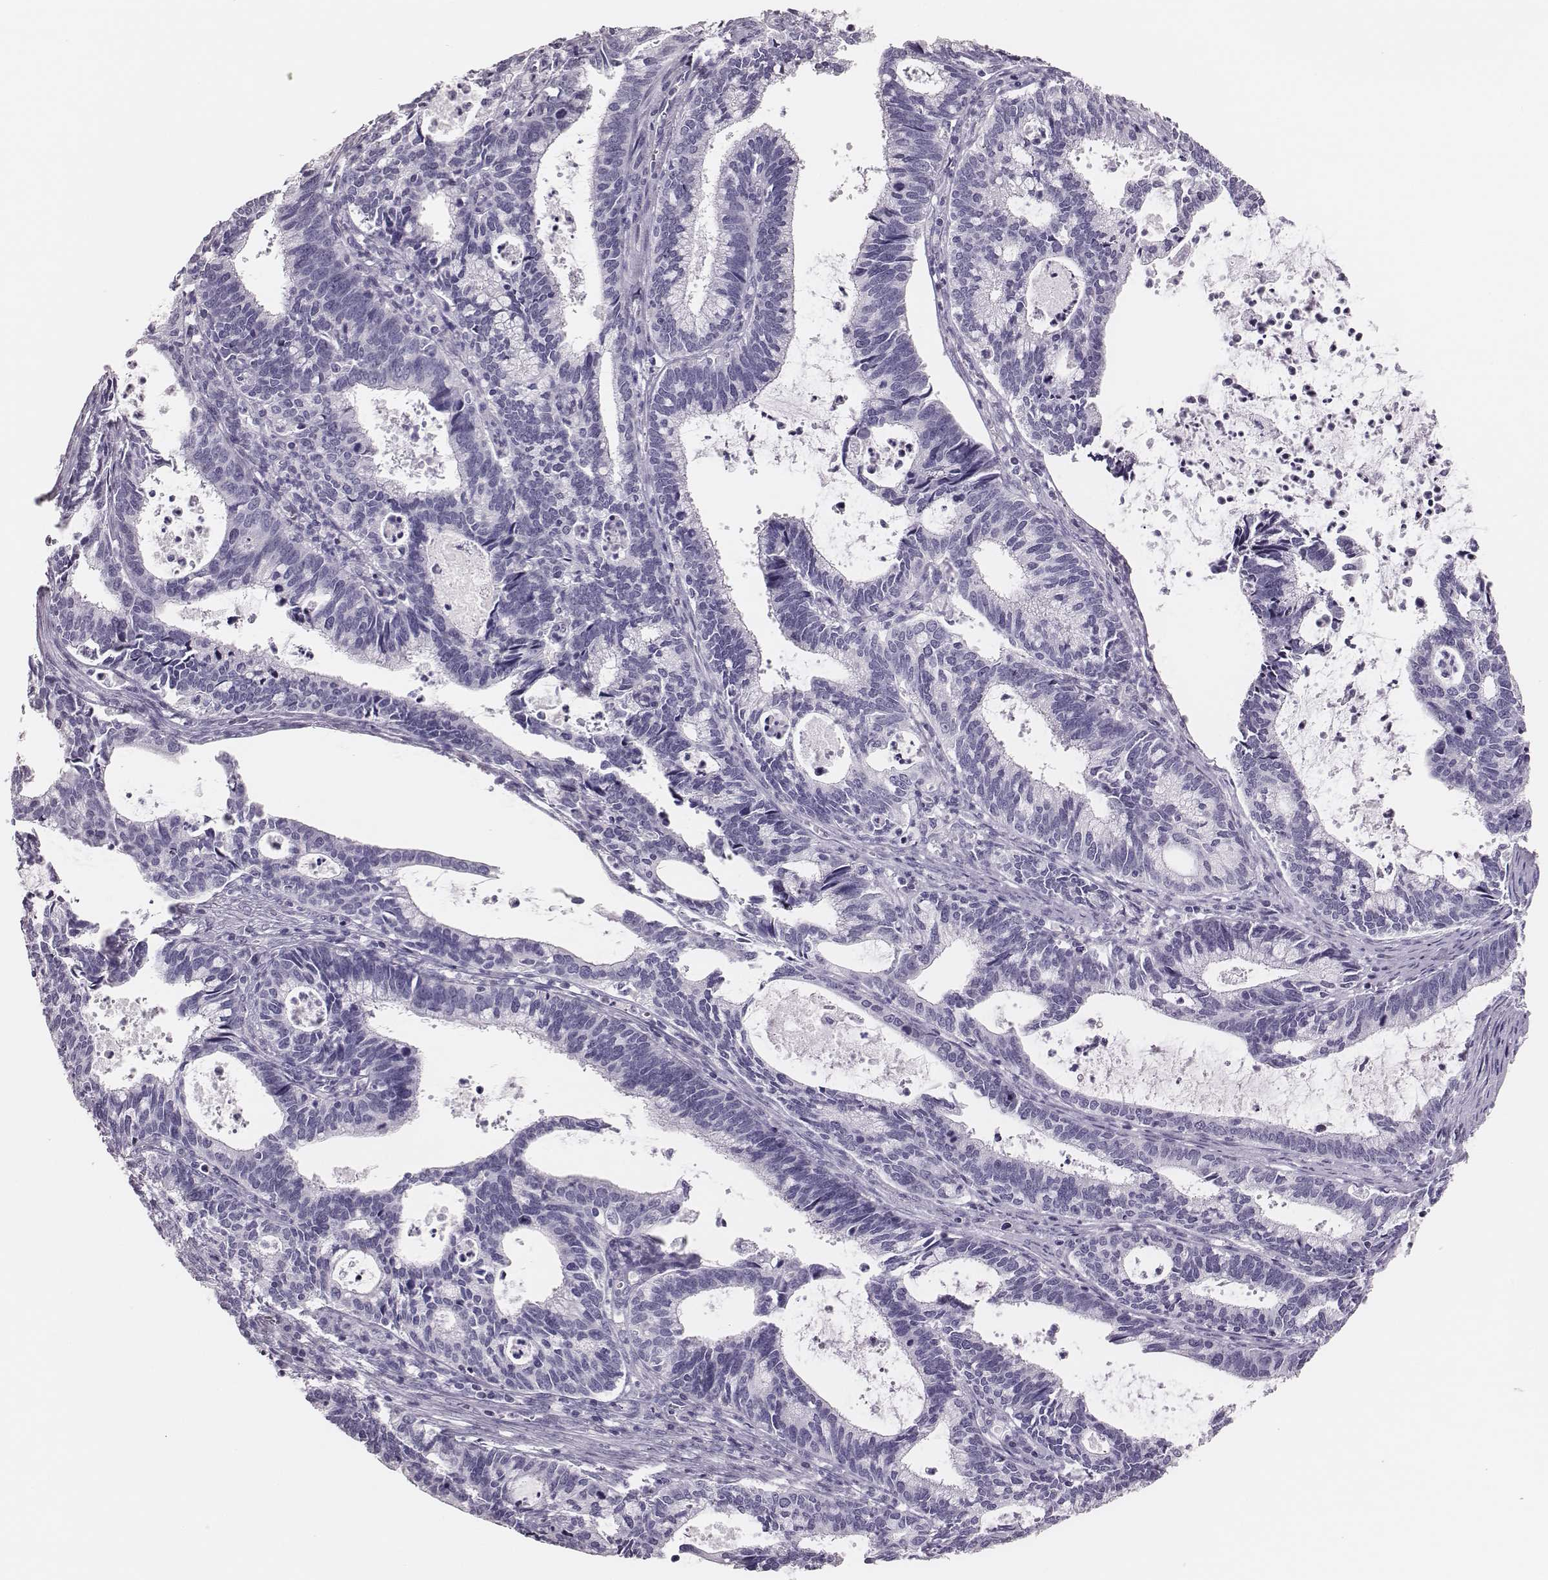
{"staining": {"intensity": "negative", "quantity": "none", "location": "none"}, "tissue": "cervical cancer", "cell_type": "Tumor cells", "image_type": "cancer", "snomed": [{"axis": "morphology", "description": "Adenocarcinoma, NOS"}, {"axis": "topography", "description": "Cervix"}], "caption": "IHC image of human cervical adenocarcinoma stained for a protein (brown), which exhibits no staining in tumor cells.", "gene": "H1-6", "patient": {"sex": "female", "age": 42}}